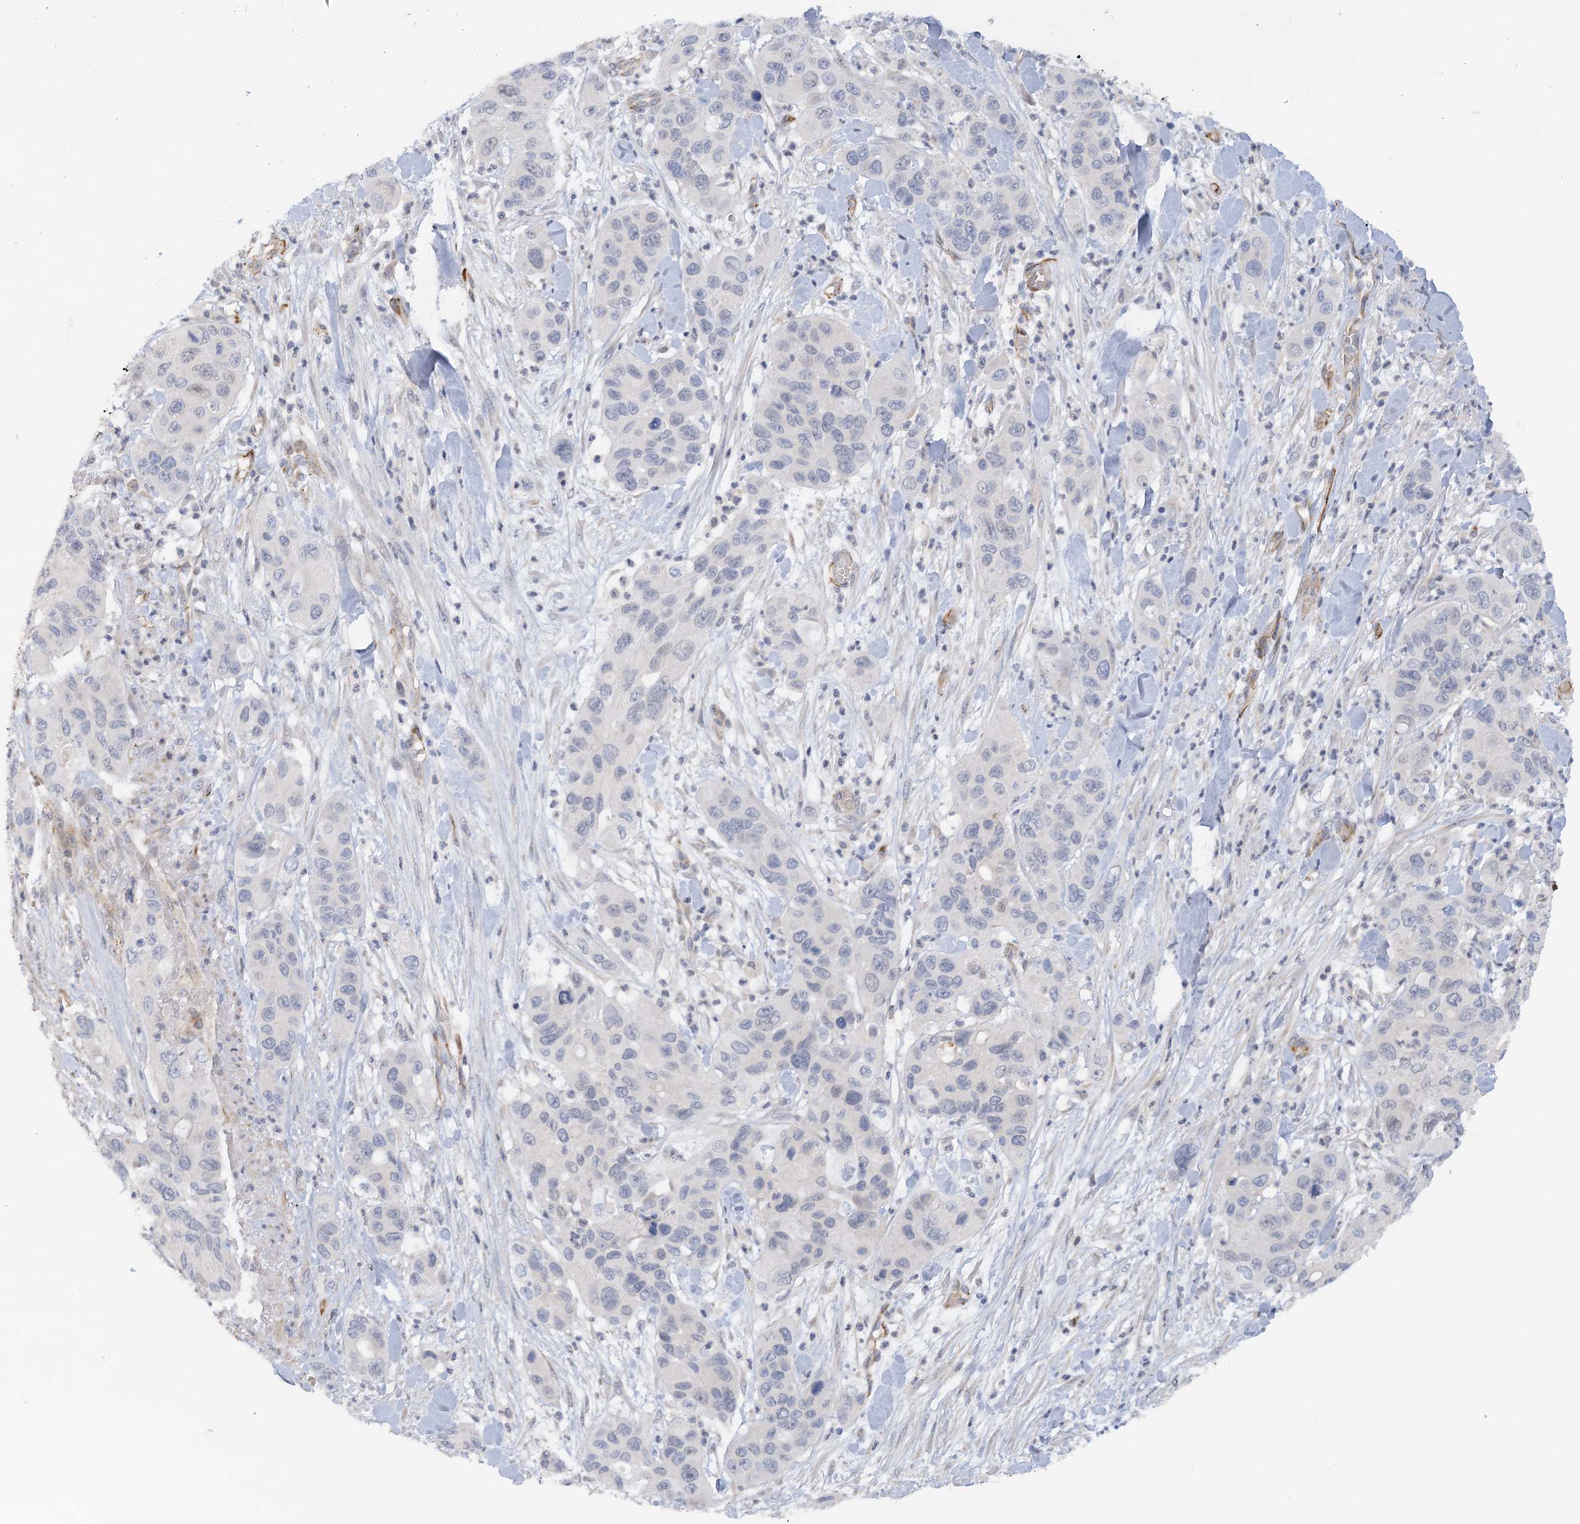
{"staining": {"intensity": "negative", "quantity": "none", "location": "none"}, "tissue": "pancreatic cancer", "cell_type": "Tumor cells", "image_type": "cancer", "snomed": [{"axis": "morphology", "description": "Adenocarcinoma, NOS"}, {"axis": "topography", "description": "Pancreas"}], "caption": "High power microscopy histopathology image of an immunohistochemistry histopathology image of pancreatic adenocarcinoma, revealing no significant positivity in tumor cells.", "gene": "NELL2", "patient": {"sex": "female", "age": 71}}